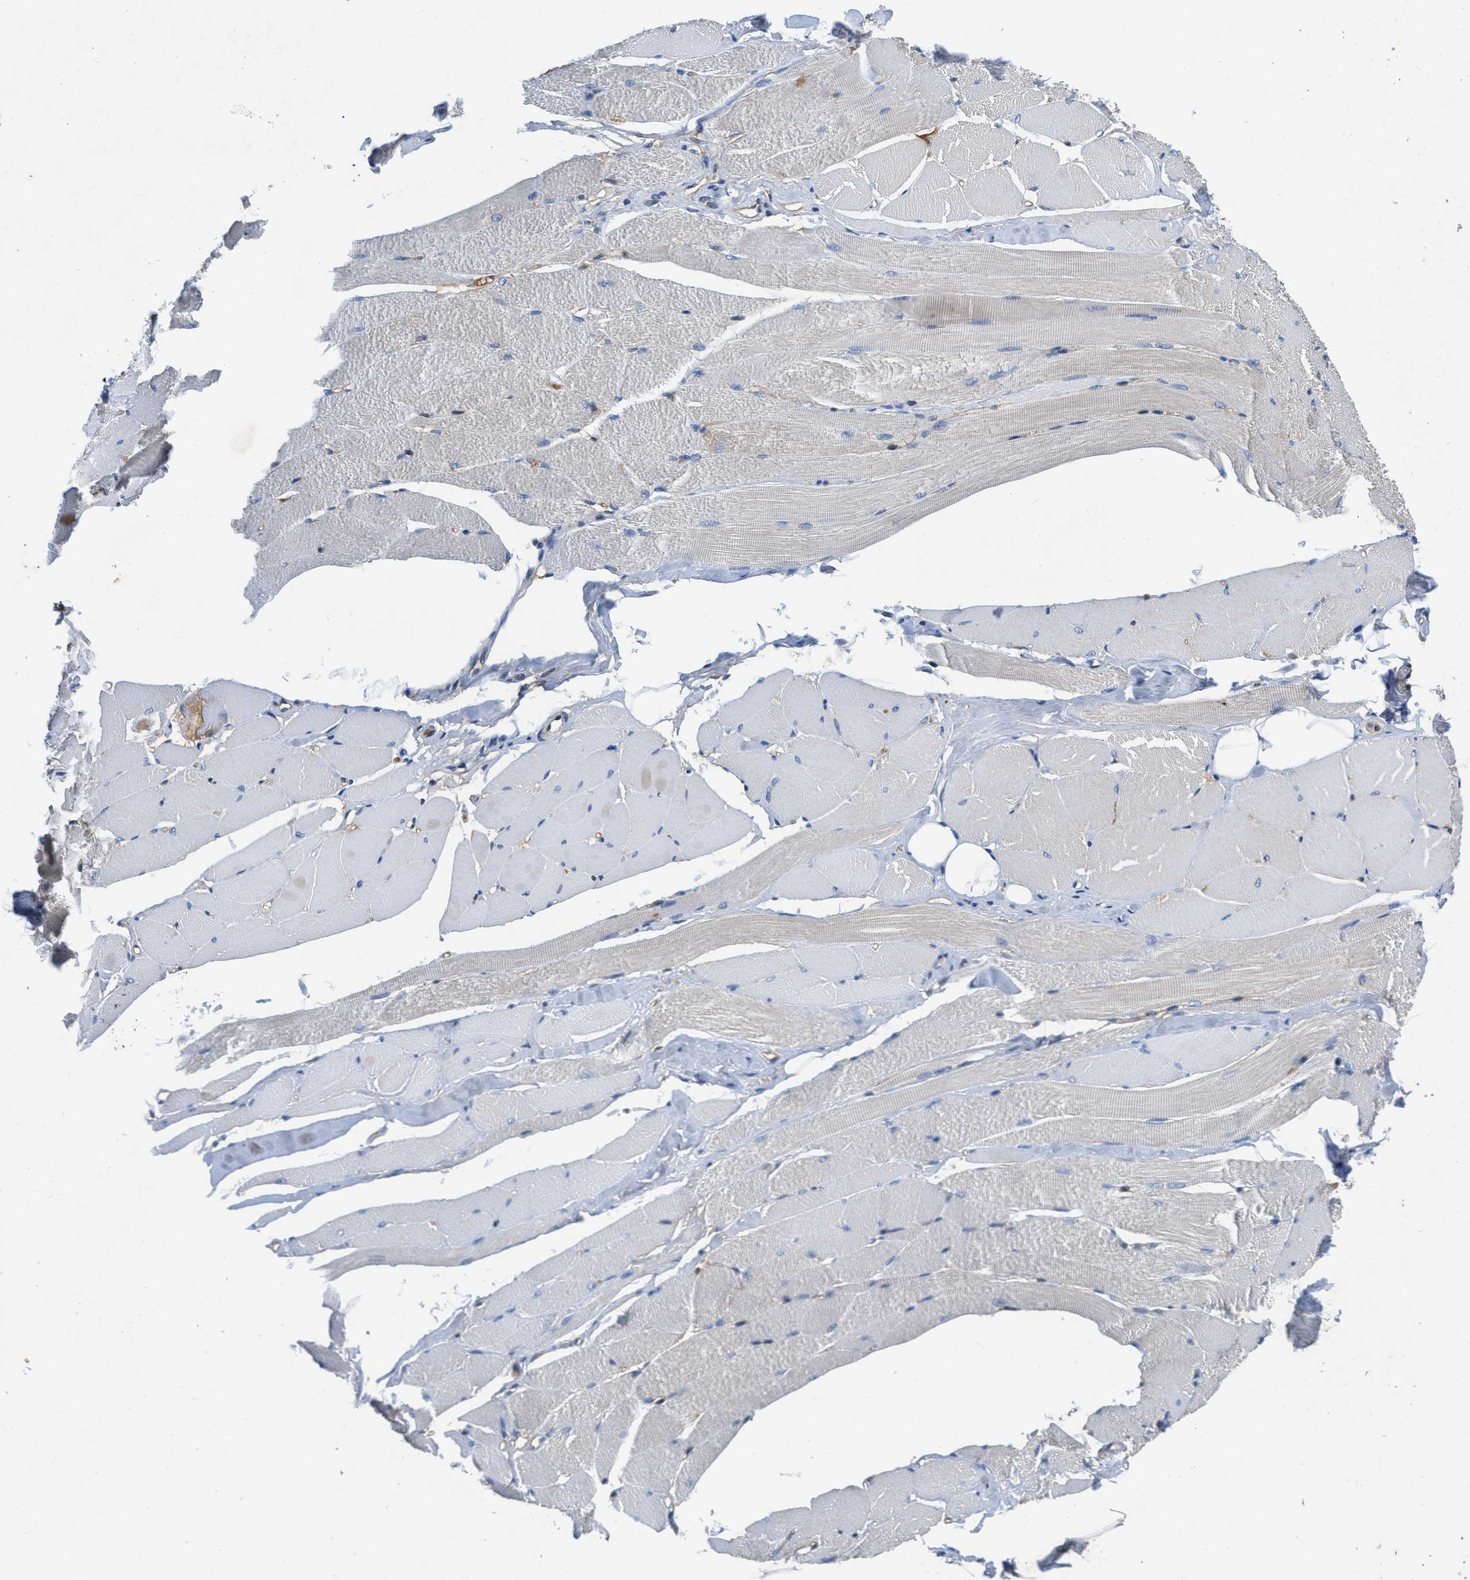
{"staining": {"intensity": "negative", "quantity": "none", "location": "none"}, "tissue": "skeletal muscle", "cell_type": "Myocytes", "image_type": "normal", "snomed": [{"axis": "morphology", "description": "Normal tissue, NOS"}, {"axis": "topography", "description": "Skeletal muscle"}, {"axis": "topography", "description": "Peripheral nerve tissue"}], "caption": "This is an immunohistochemistry (IHC) image of benign human skeletal muscle. There is no positivity in myocytes.", "gene": "GALK1", "patient": {"sex": "female", "age": 84}}